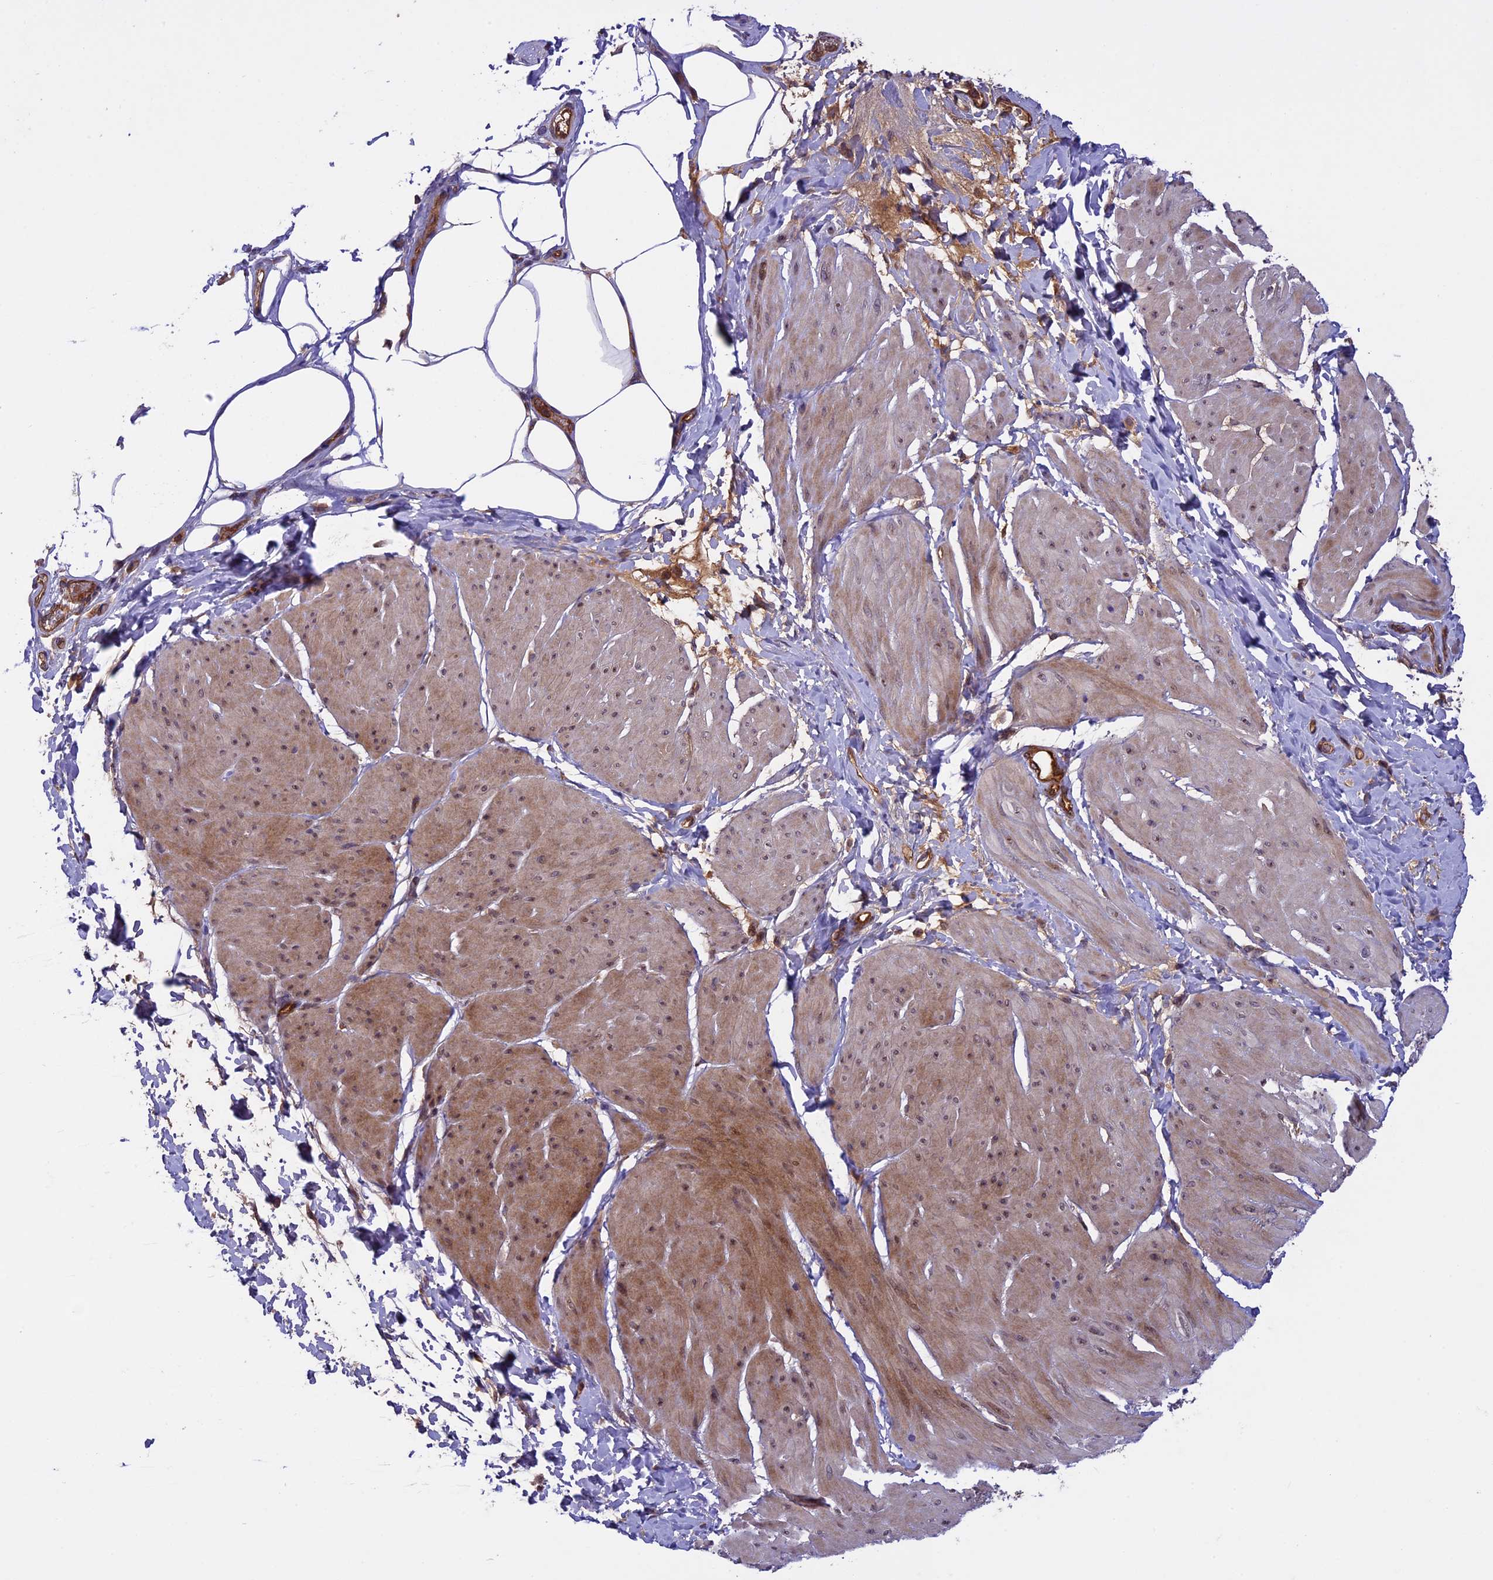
{"staining": {"intensity": "moderate", "quantity": ">75%", "location": "cytoplasmic/membranous"}, "tissue": "smooth muscle", "cell_type": "Smooth muscle cells", "image_type": "normal", "snomed": [{"axis": "morphology", "description": "Urothelial carcinoma, High grade"}, {"axis": "topography", "description": "Urinary bladder"}], "caption": "IHC photomicrograph of unremarkable smooth muscle: smooth muscle stained using immunohistochemistry shows medium levels of moderate protein expression localized specifically in the cytoplasmic/membranous of smooth muscle cells, appearing as a cytoplasmic/membranous brown color.", "gene": "CCDC125", "patient": {"sex": "male", "age": 46}}